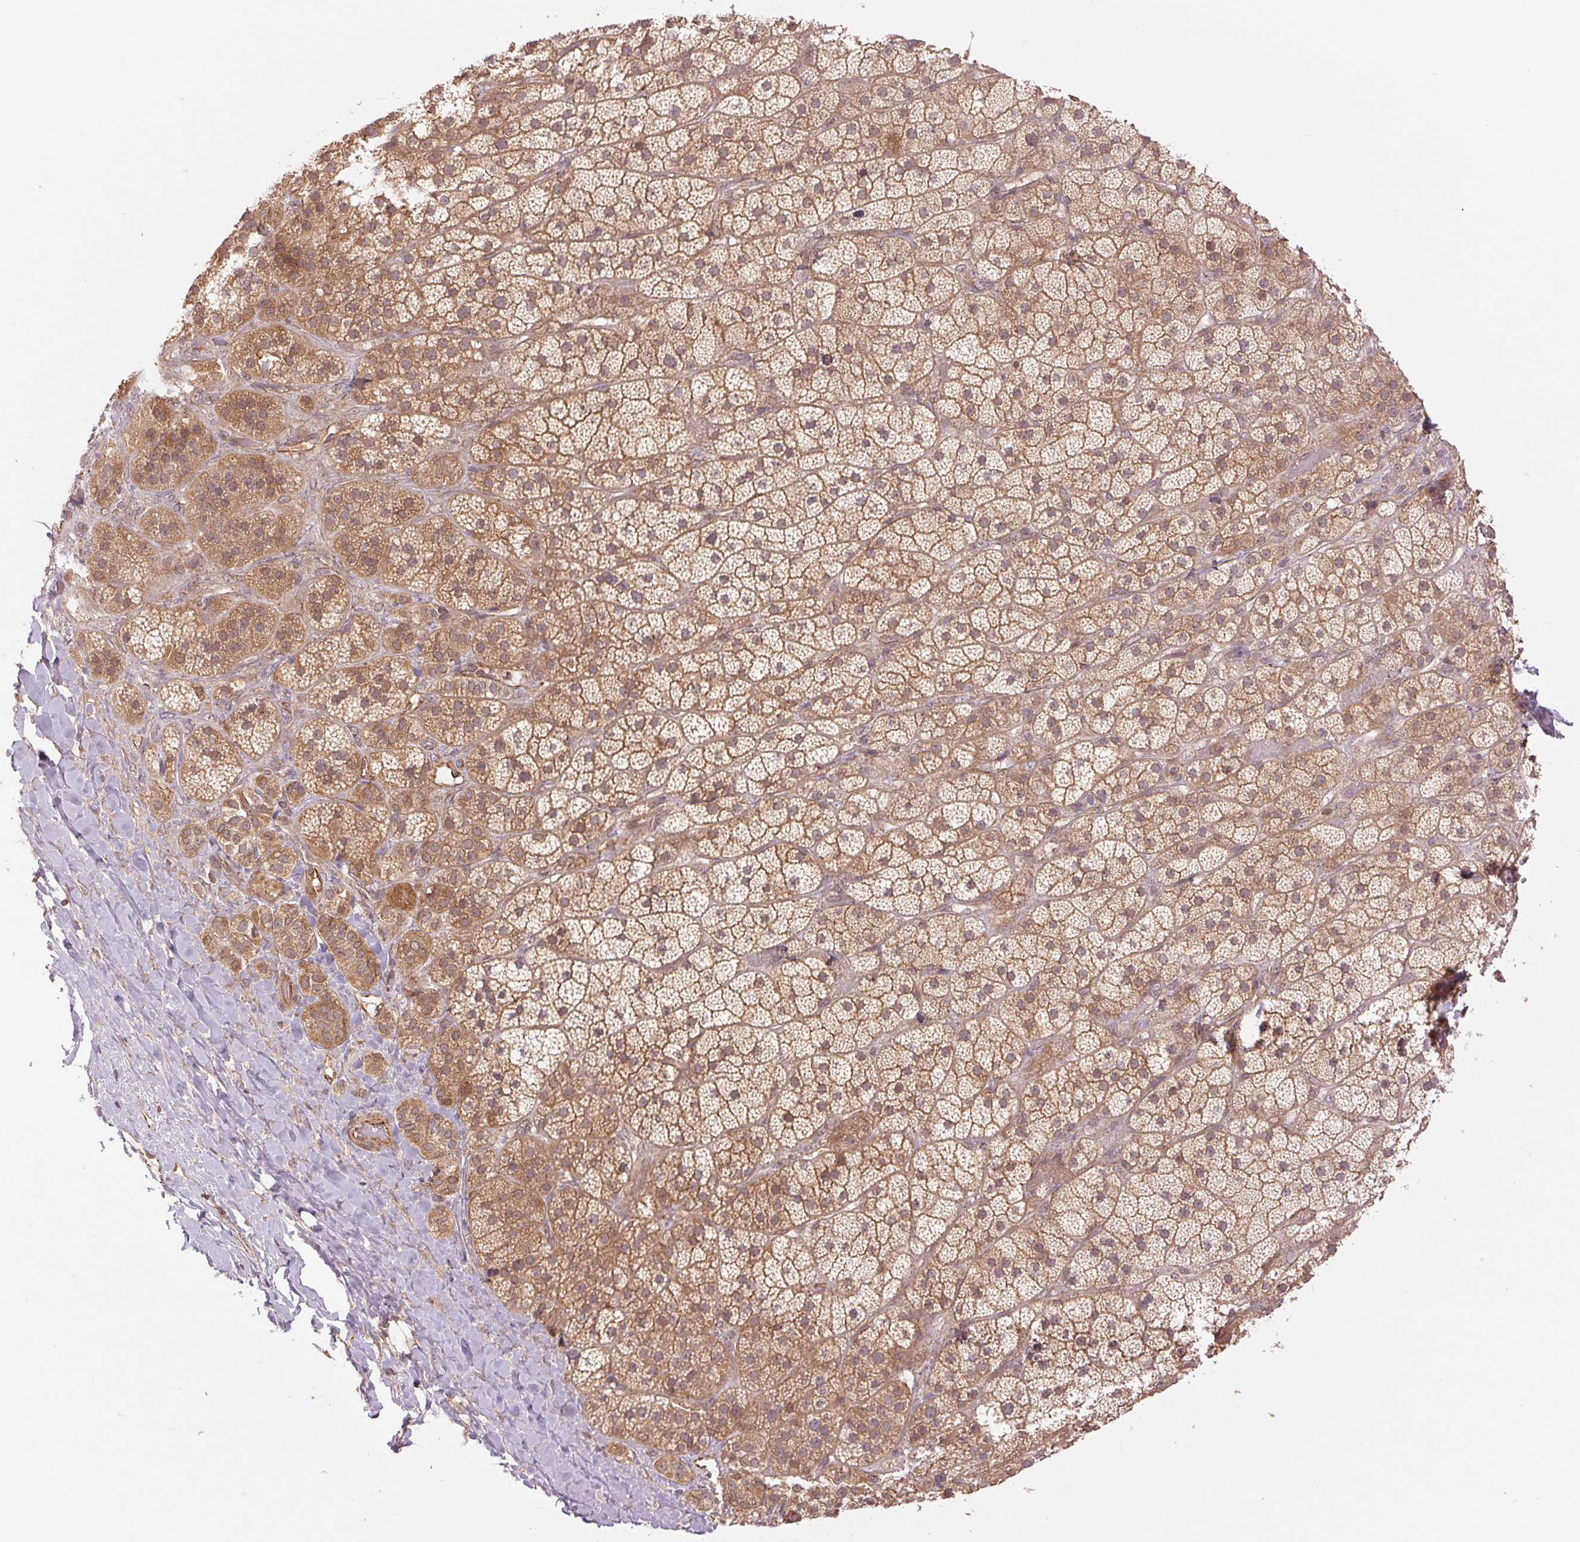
{"staining": {"intensity": "moderate", "quantity": ">75%", "location": "cytoplasmic/membranous"}, "tissue": "adrenal gland", "cell_type": "Glandular cells", "image_type": "normal", "snomed": [{"axis": "morphology", "description": "Normal tissue, NOS"}, {"axis": "topography", "description": "Adrenal gland"}], "caption": "The image reveals a brown stain indicating the presence of a protein in the cytoplasmic/membranous of glandular cells in adrenal gland. (brown staining indicates protein expression, while blue staining denotes nuclei).", "gene": "STARD7", "patient": {"sex": "male", "age": 57}}